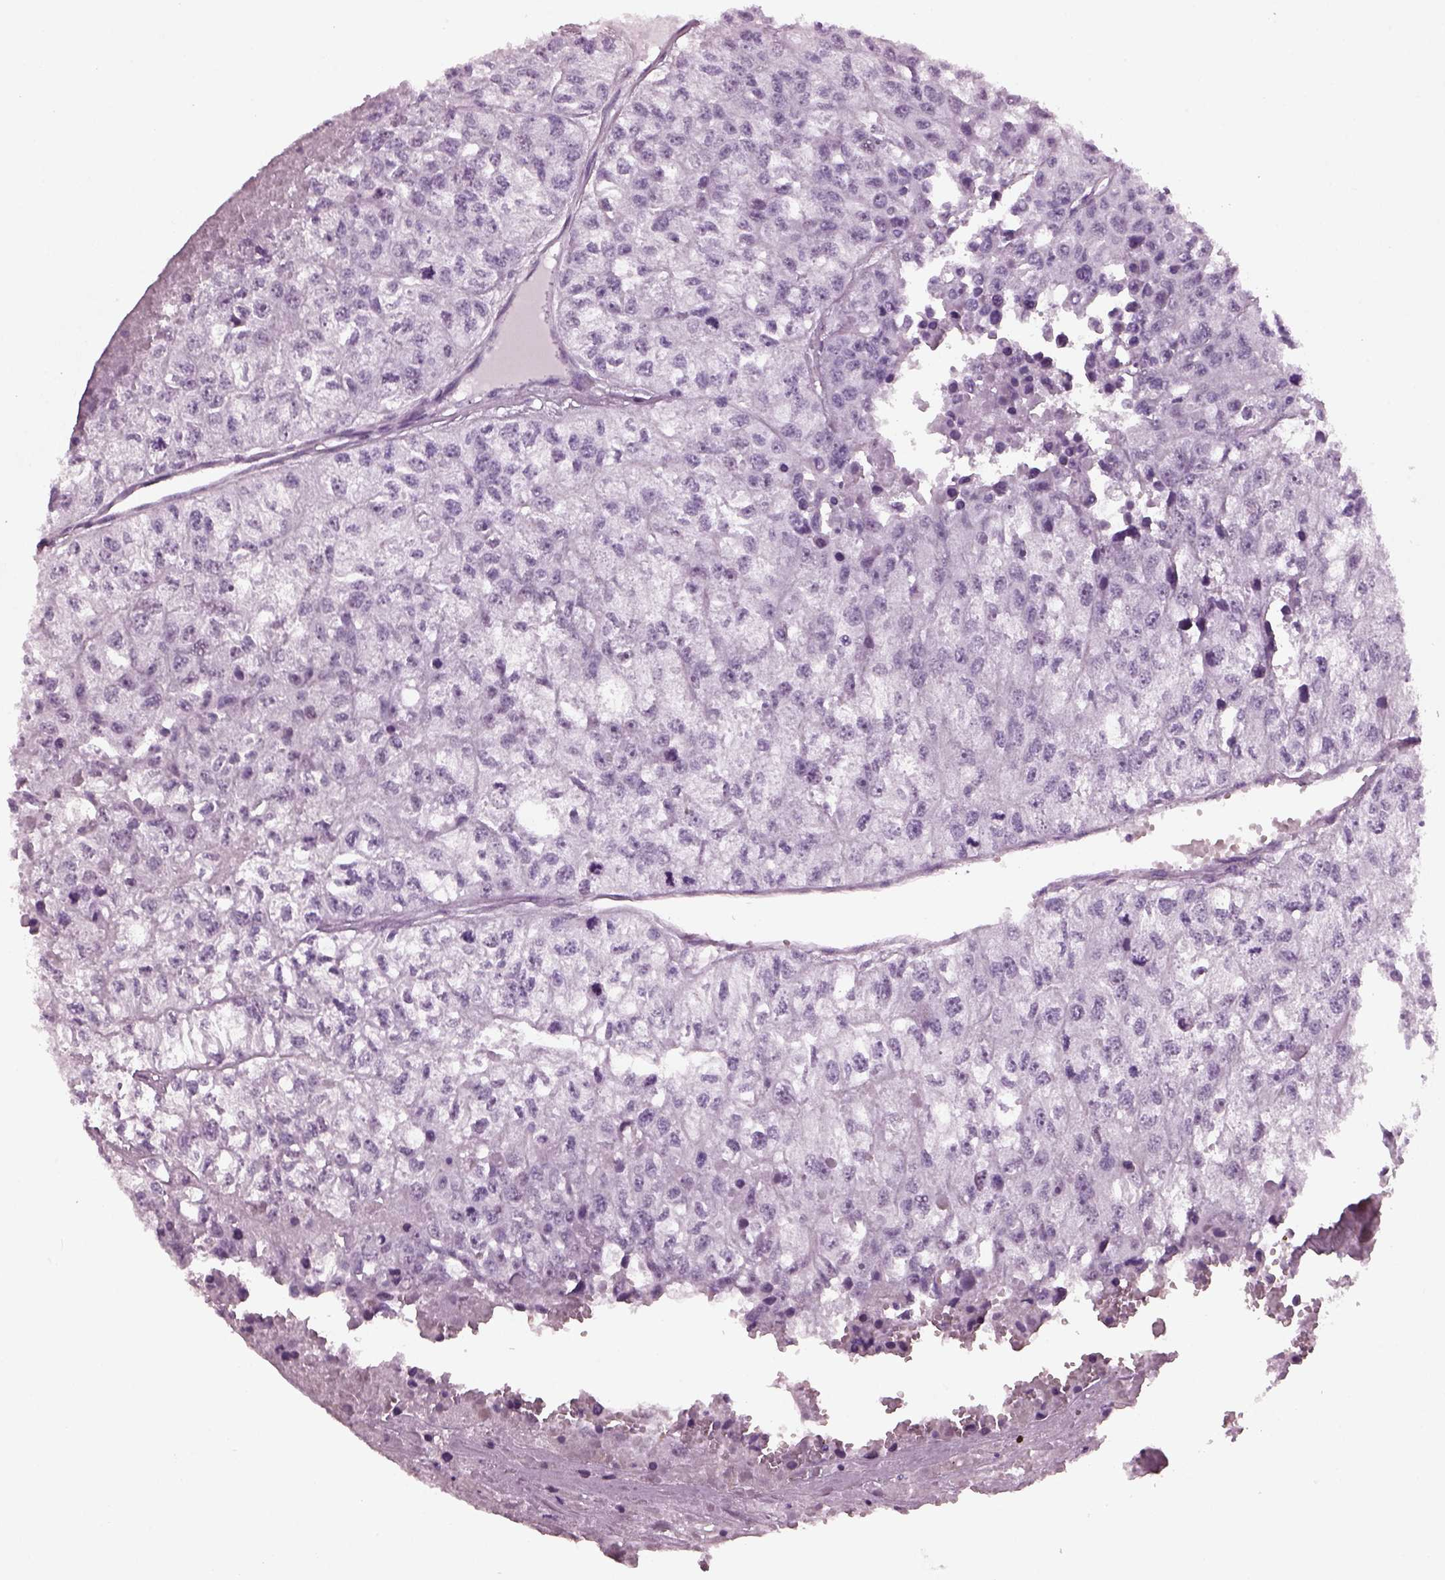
{"staining": {"intensity": "negative", "quantity": "none", "location": "none"}, "tissue": "renal cancer", "cell_type": "Tumor cells", "image_type": "cancer", "snomed": [{"axis": "morphology", "description": "Adenocarcinoma, NOS"}, {"axis": "topography", "description": "Kidney"}], "caption": "DAB immunohistochemical staining of adenocarcinoma (renal) shows no significant expression in tumor cells.", "gene": "KRTAP3-2", "patient": {"sex": "male", "age": 56}}